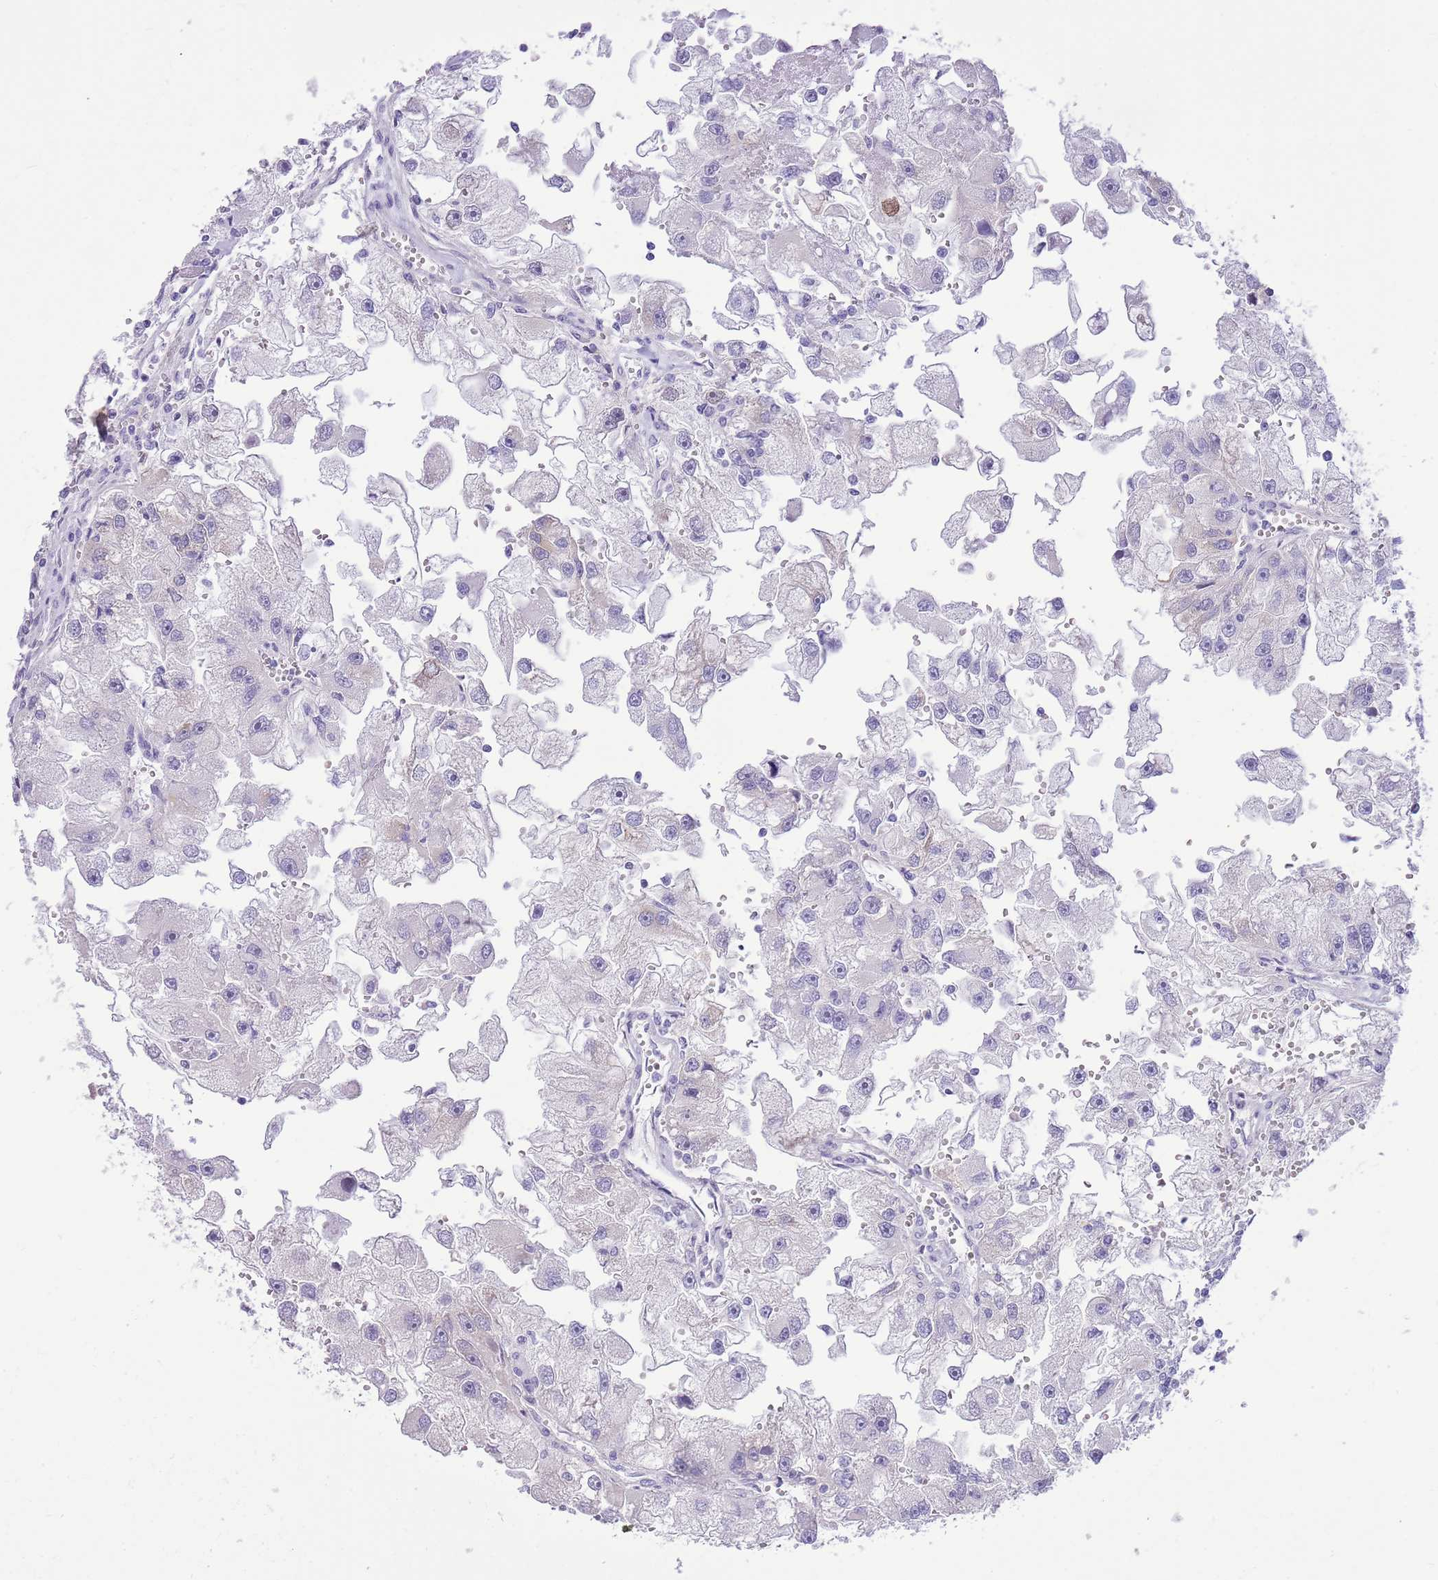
{"staining": {"intensity": "negative", "quantity": "none", "location": "none"}, "tissue": "renal cancer", "cell_type": "Tumor cells", "image_type": "cancer", "snomed": [{"axis": "morphology", "description": "Adenocarcinoma, NOS"}, {"axis": "topography", "description": "Kidney"}], "caption": "Tumor cells are negative for protein expression in human renal cancer. Nuclei are stained in blue.", "gene": "ZC4H2", "patient": {"sex": "male", "age": 63}}